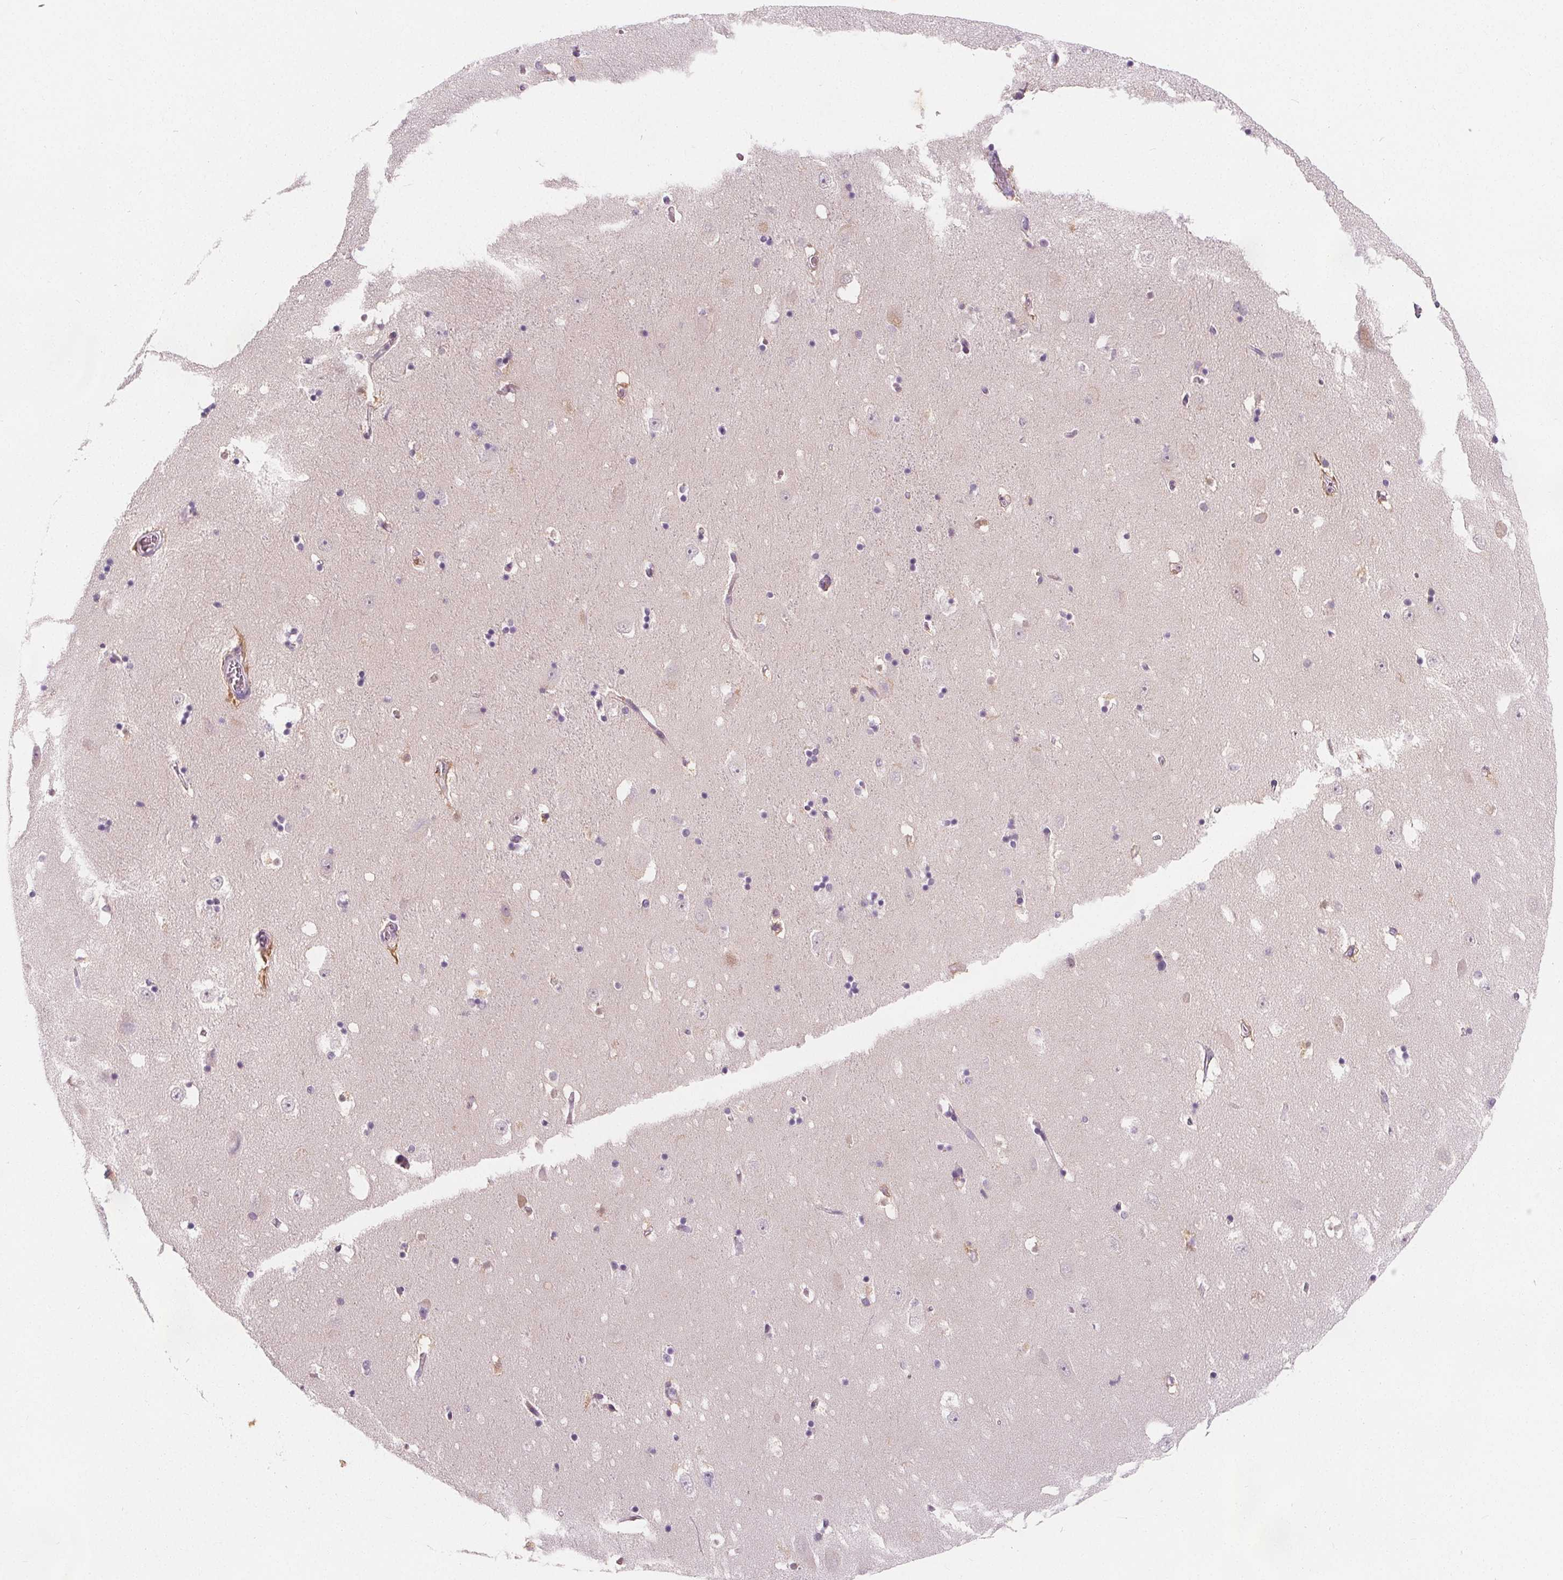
{"staining": {"intensity": "negative", "quantity": "none", "location": "none"}, "tissue": "hippocampus", "cell_type": "Glial cells", "image_type": "normal", "snomed": [{"axis": "morphology", "description": "Normal tissue, NOS"}, {"axis": "topography", "description": "Hippocampus"}], "caption": "This micrograph is of benign hippocampus stained with IHC to label a protein in brown with the nuclei are counter-stained blue. There is no positivity in glial cells.", "gene": "UGP2", "patient": {"sex": "male", "age": 58}}